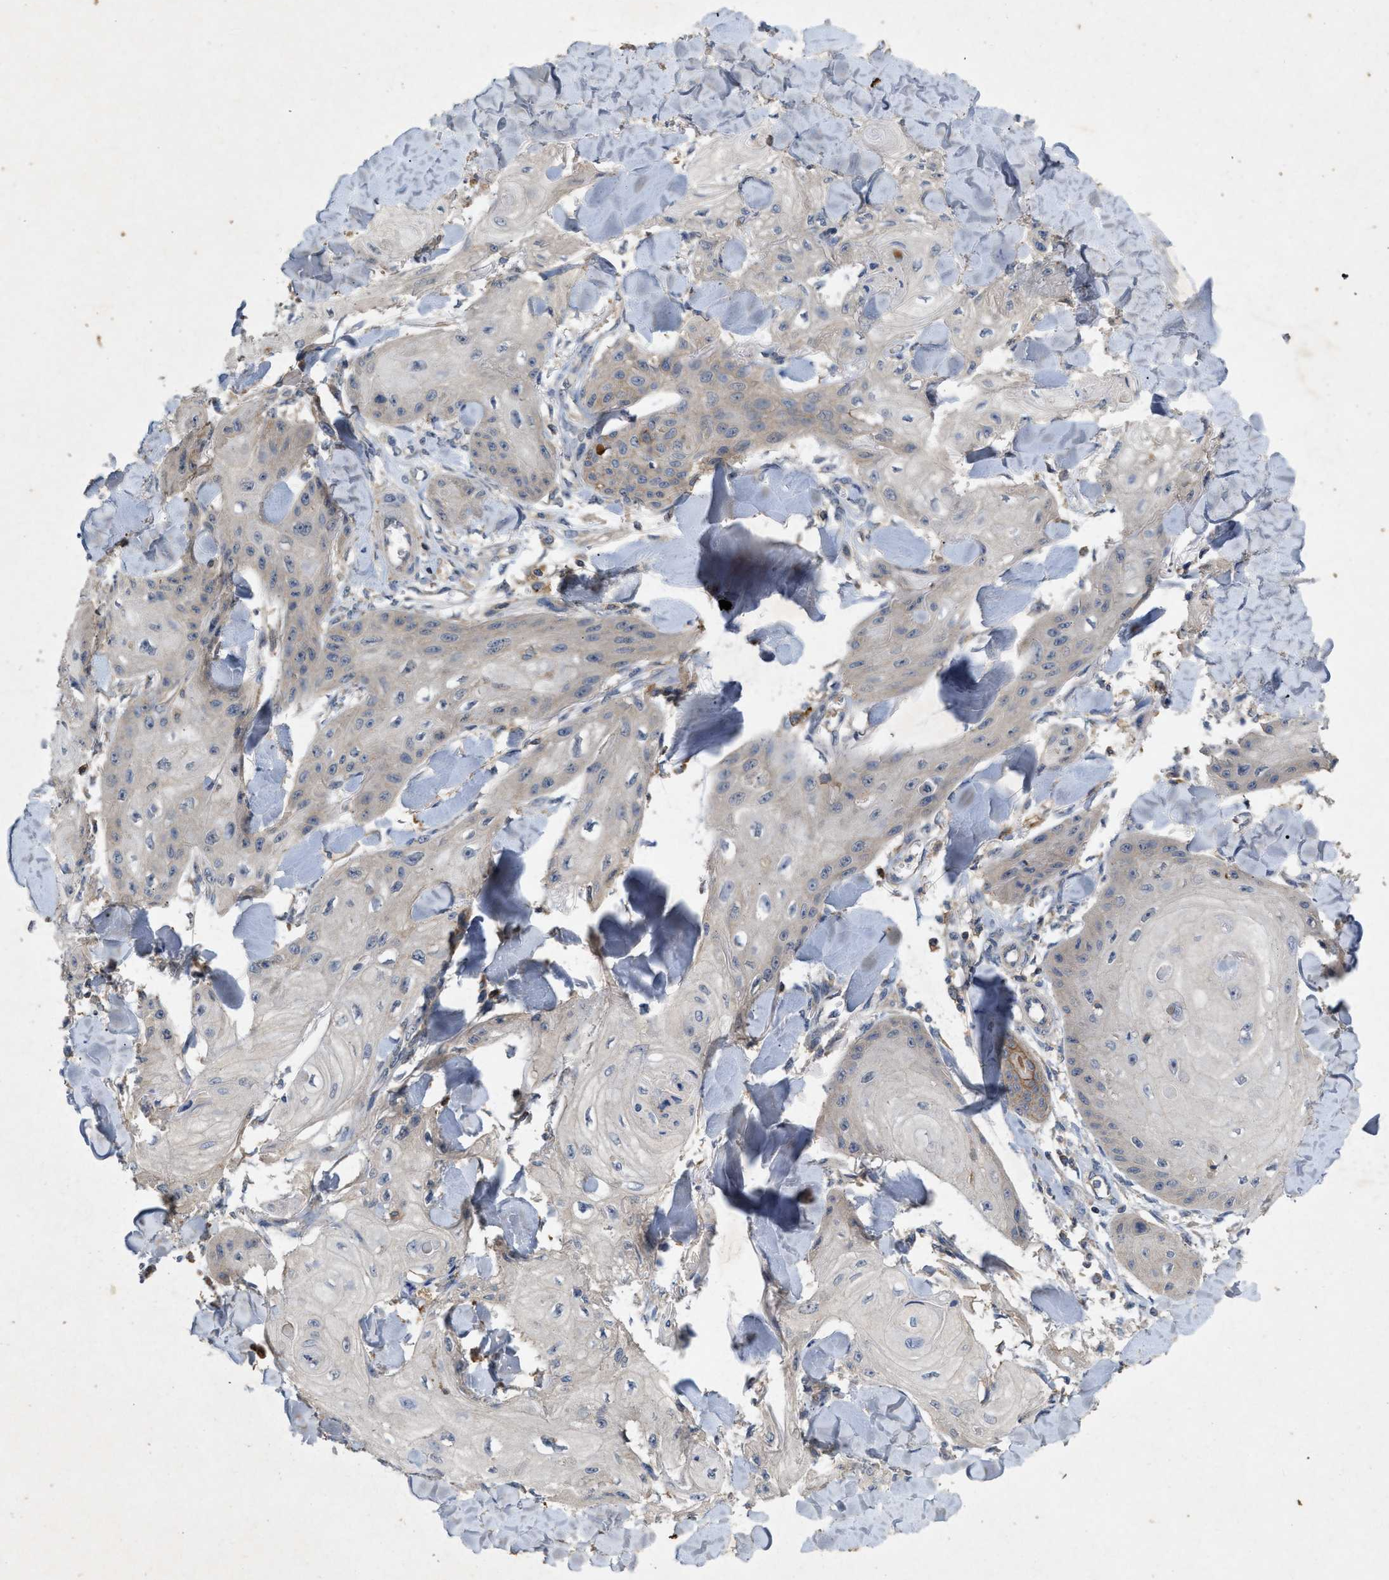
{"staining": {"intensity": "negative", "quantity": "none", "location": "none"}, "tissue": "skin cancer", "cell_type": "Tumor cells", "image_type": "cancer", "snomed": [{"axis": "morphology", "description": "Squamous cell carcinoma, NOS"}, {"axis": "topography", "description": "Skin"}], "caption": "The histopathology image exhibits no significant expression in tumor cells of skin squamous cell carcinoma.", "gene": "LPAR2", "patient": {"sex": "male", "age": 74}}